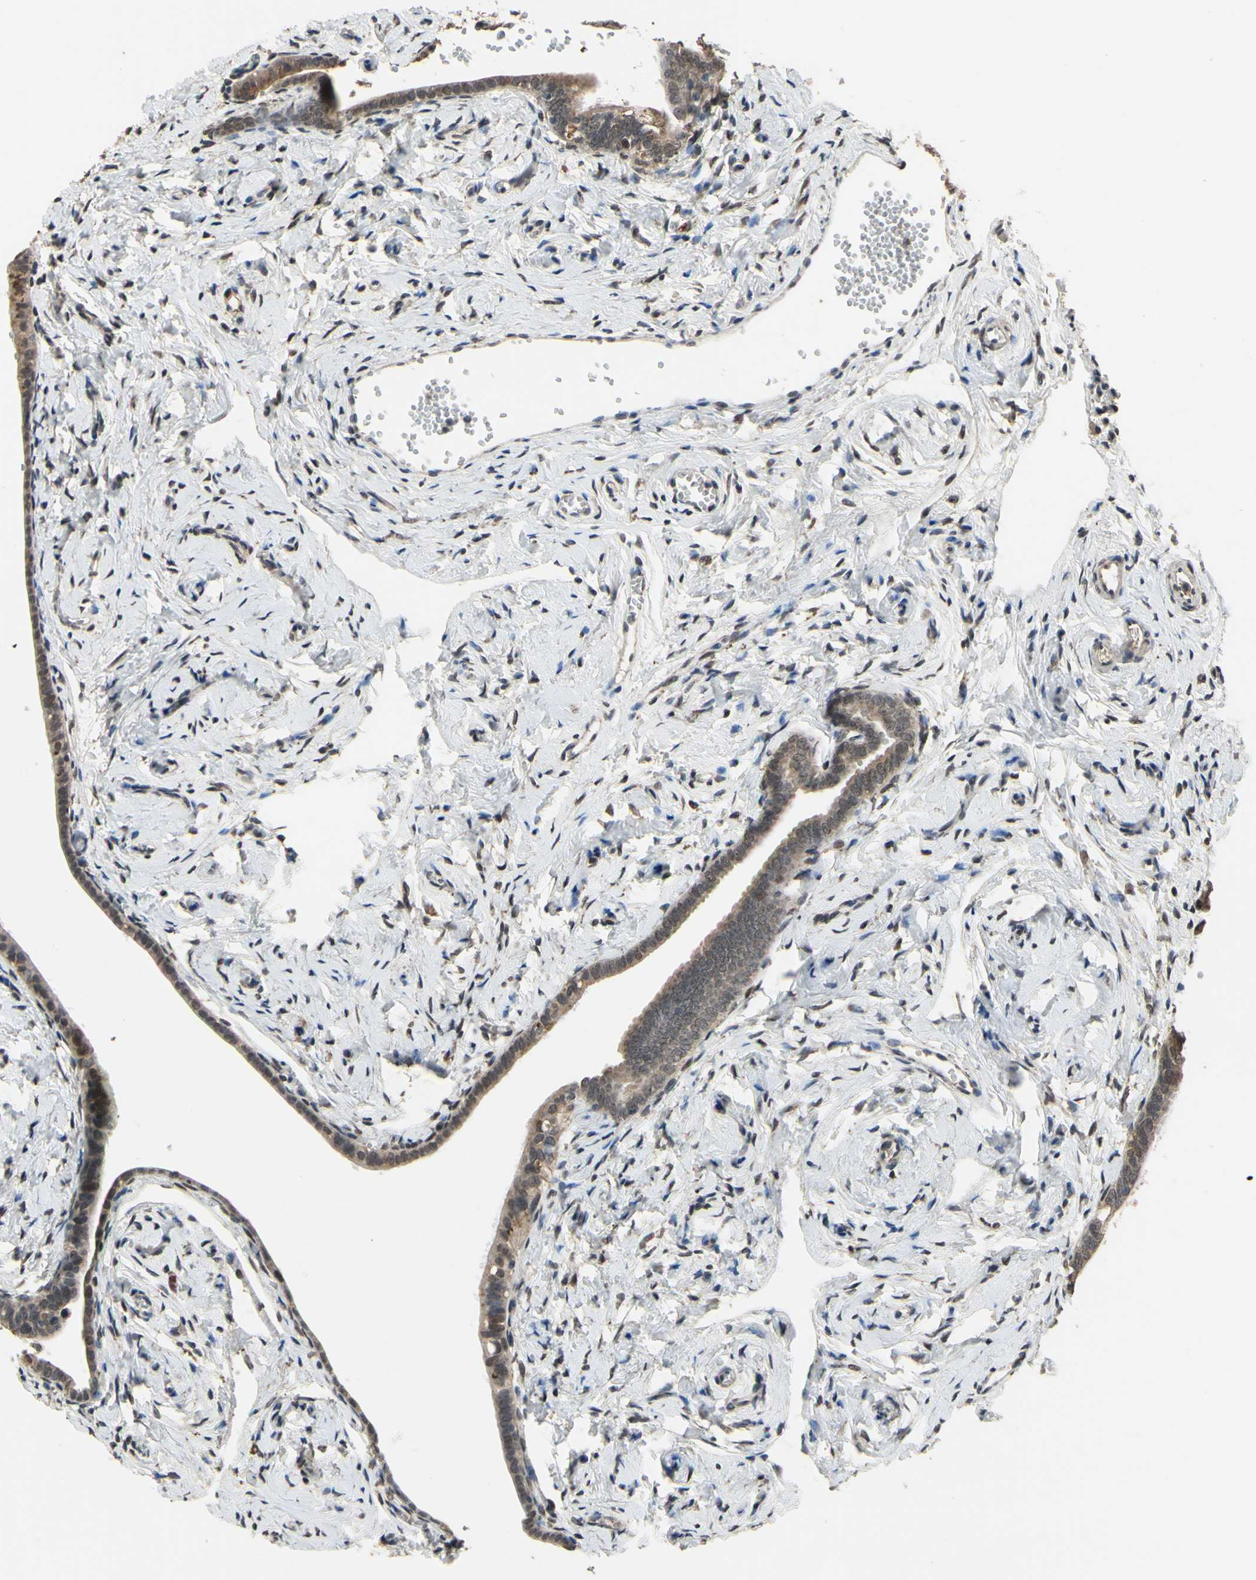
{"staining": {"intensity": "moderate", "quantity": "25%-75%", "location": "nuclear"}, "tissue": "fallopian tube", "cell_type": "Glandular cells", "image_type": "normal", "snomed": [{"axis": "morphology", "description": "Normal tissue, NOS"}, {"axis": "topography", "description": "Fallopian tube"}], "caption": "Immunohistochemistry (IHC) staining of normal fallopian tube, which exhibits medium levels of moderate nuclear positivity in approximately 25%-75% of glandular cells indicating moderate nuclear protein expression. The staining was performed using DAB (brown) for protein detection and nuclei were counterstained in hematoxylin (blue).", "gene": "ZNF174", "patient": {"sex": "female", "age": 71}}